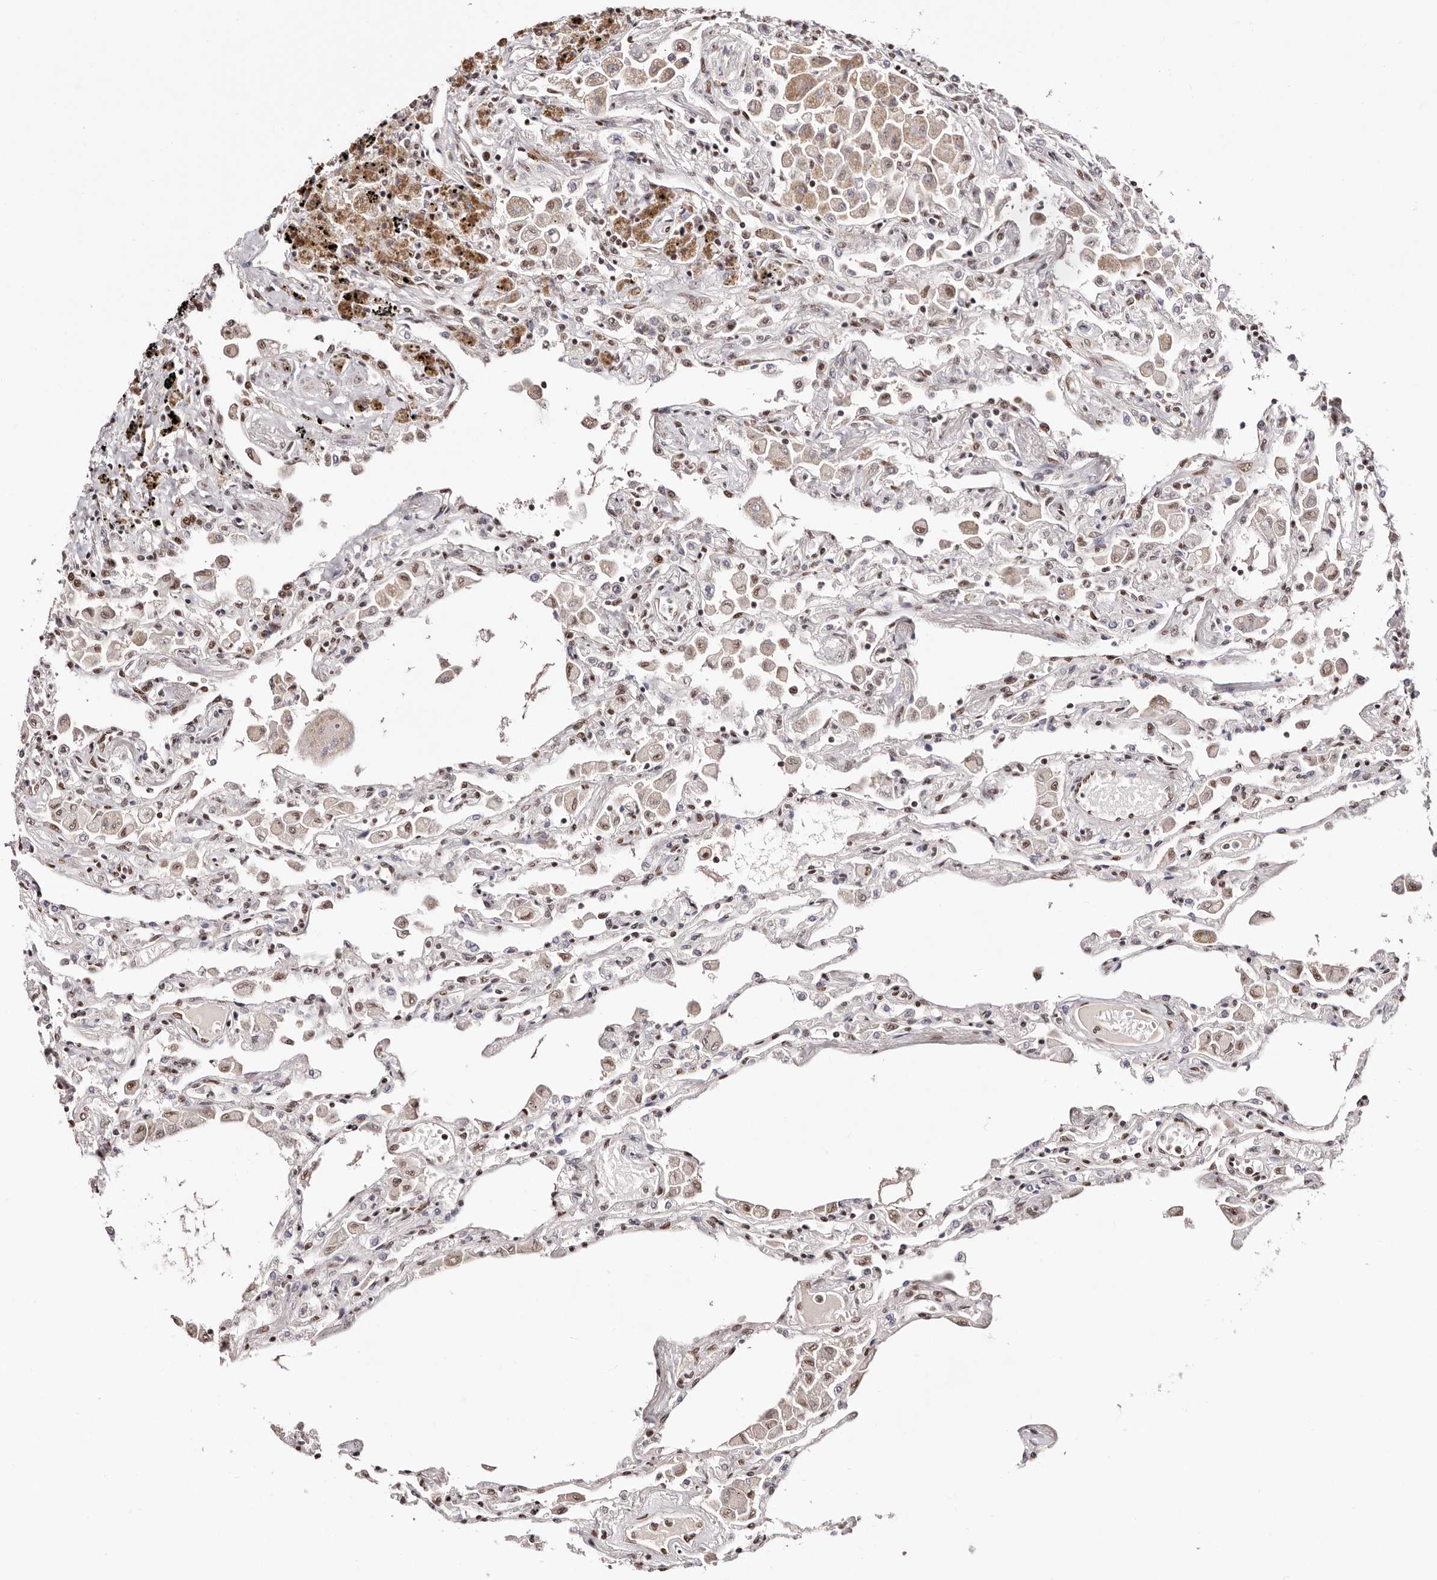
{"staining": {"intensity": "moderate", "quantity": ">75%", "location": "nuclear"}, "tissue": "lung", "cell_type": "Alveolar cells", "image_type": "normal", "snomed": [{"axis": "morphology", "description": "Normal tissue, NOS"}, {"axis": "topography", "description": "Bronchus"}, {"axis": "topography", "description": "Lung"}], "caption": "About >75% of alveolar cells in benign human lung demonstrate moderate nuclear protein staining as visualized by brown immunohistochemical staining.", "gene": "BICRAL", "patient": {"sex": "female", "age": 49}}